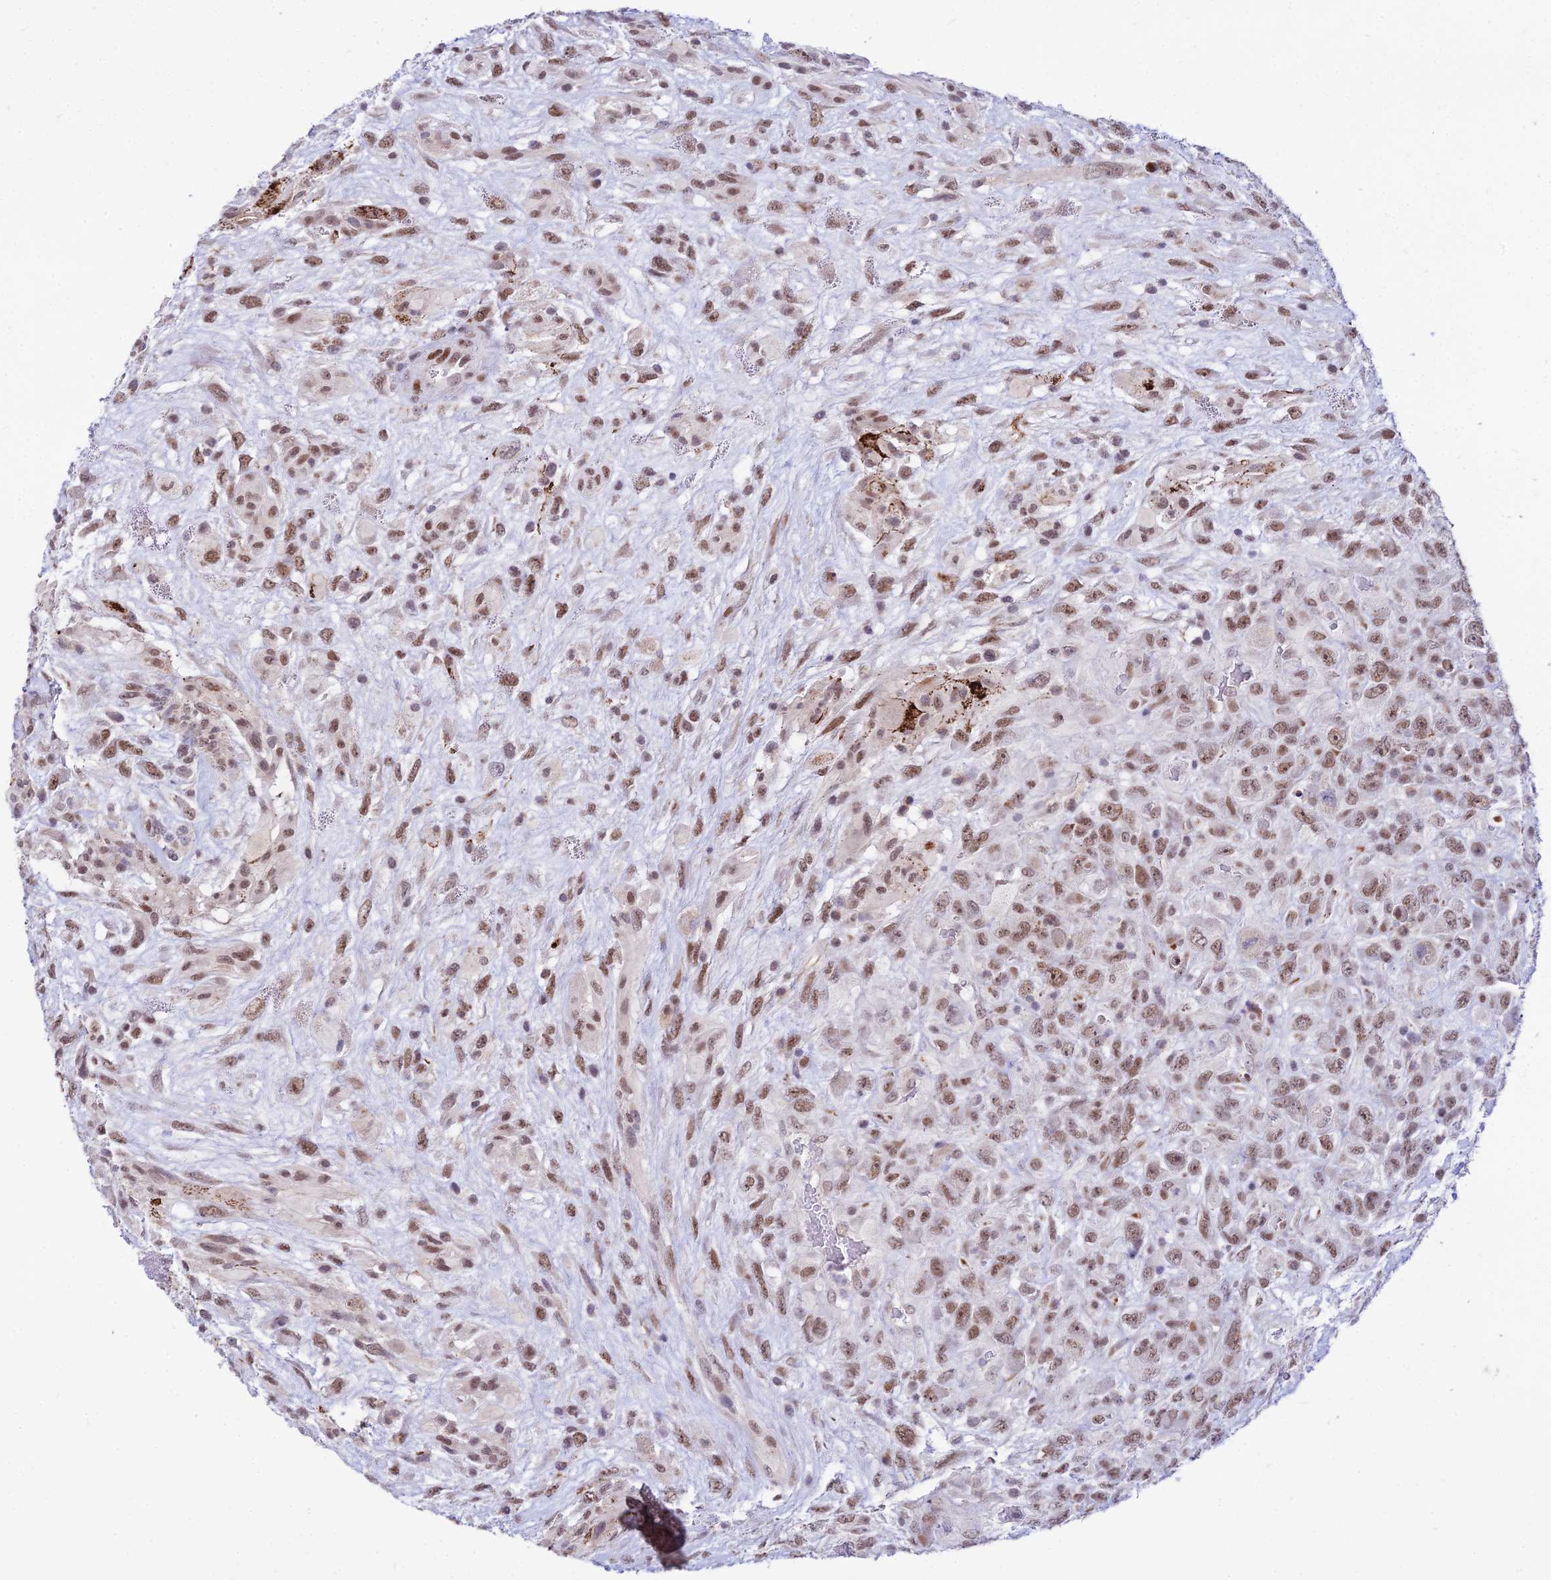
{"staining": {"intensity": "moderate", "quantity": ">75%", "location": "nuclear"}, "tissue": "glioma", "cell_type": "Tumor cells", "image_type": "cancer", "snomed": [{"axis": "morphology", "description": "Glioma, malignant, High grade"}, {"axis": "topography", "description": "Brain"}], "caption": "There is medium levels of moderate nuclear staining in tumor cells of high-grade glioma (malignant), as demonstrated by immunohistochemical staining (brown color).", "gene": "C6orf163", "patient": {"sex": "male", "age": 61}}